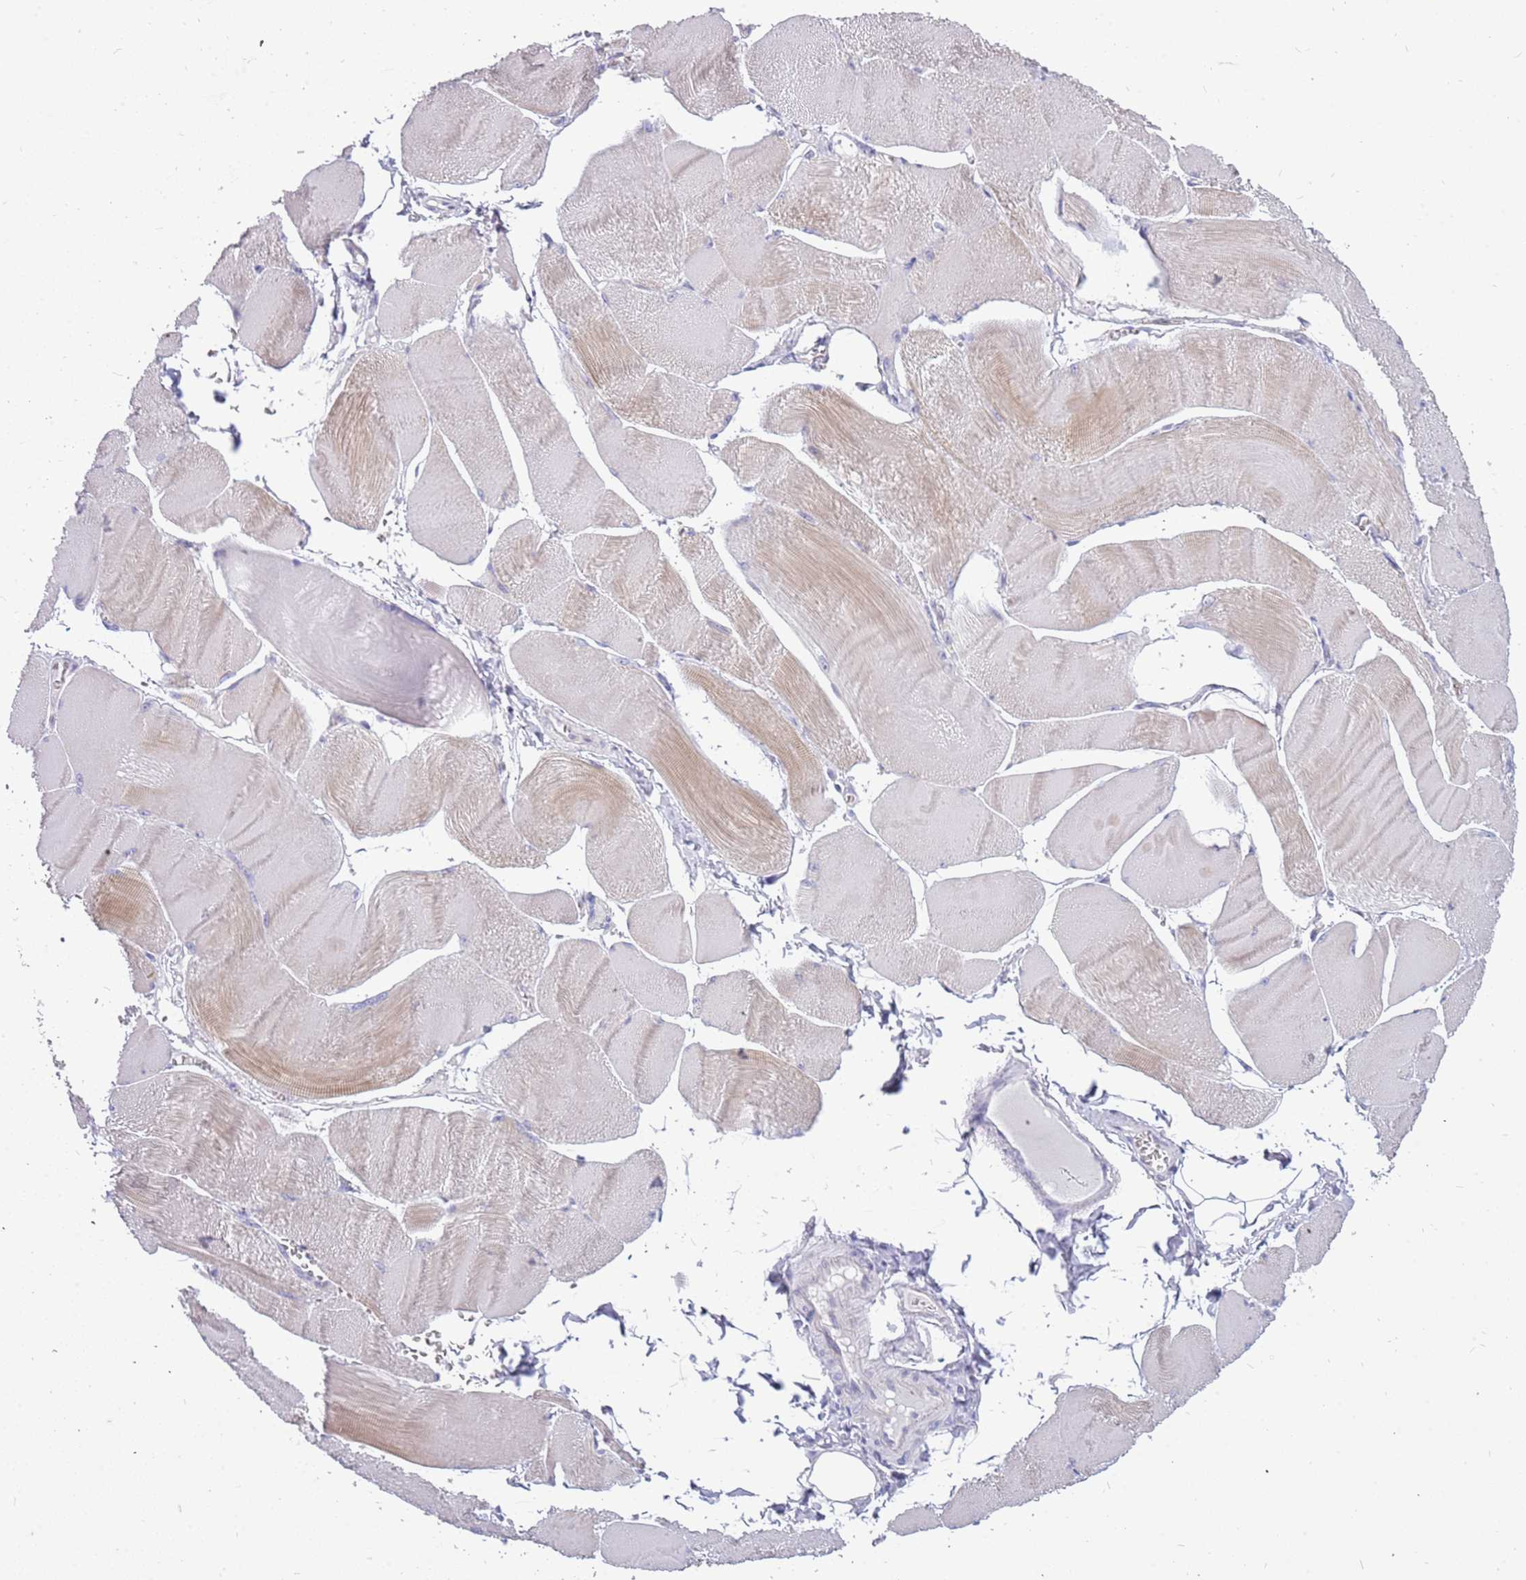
{"staining": {"intensity": "weak", "quantity": "<25%", "location": "cytoplasmic/membranous"}, "tissue": "skeletal muscle", "cell_type": "Myocytes", "image_type": "normal", "snomed": [{"axis": "morphology", "description": "Normal tissue, NOS"}, {"axis": "morphology", "description": "Basal cell carcinoma"}, {"axis": "topography", "description": "Skeletal muscle"}], "caption": "Immunohistochemical staining of benign skeletal muscle shows no significant positivity in myocytes.", "gene": "RHCG", "patient": {"sex": "female", "age": 64}}